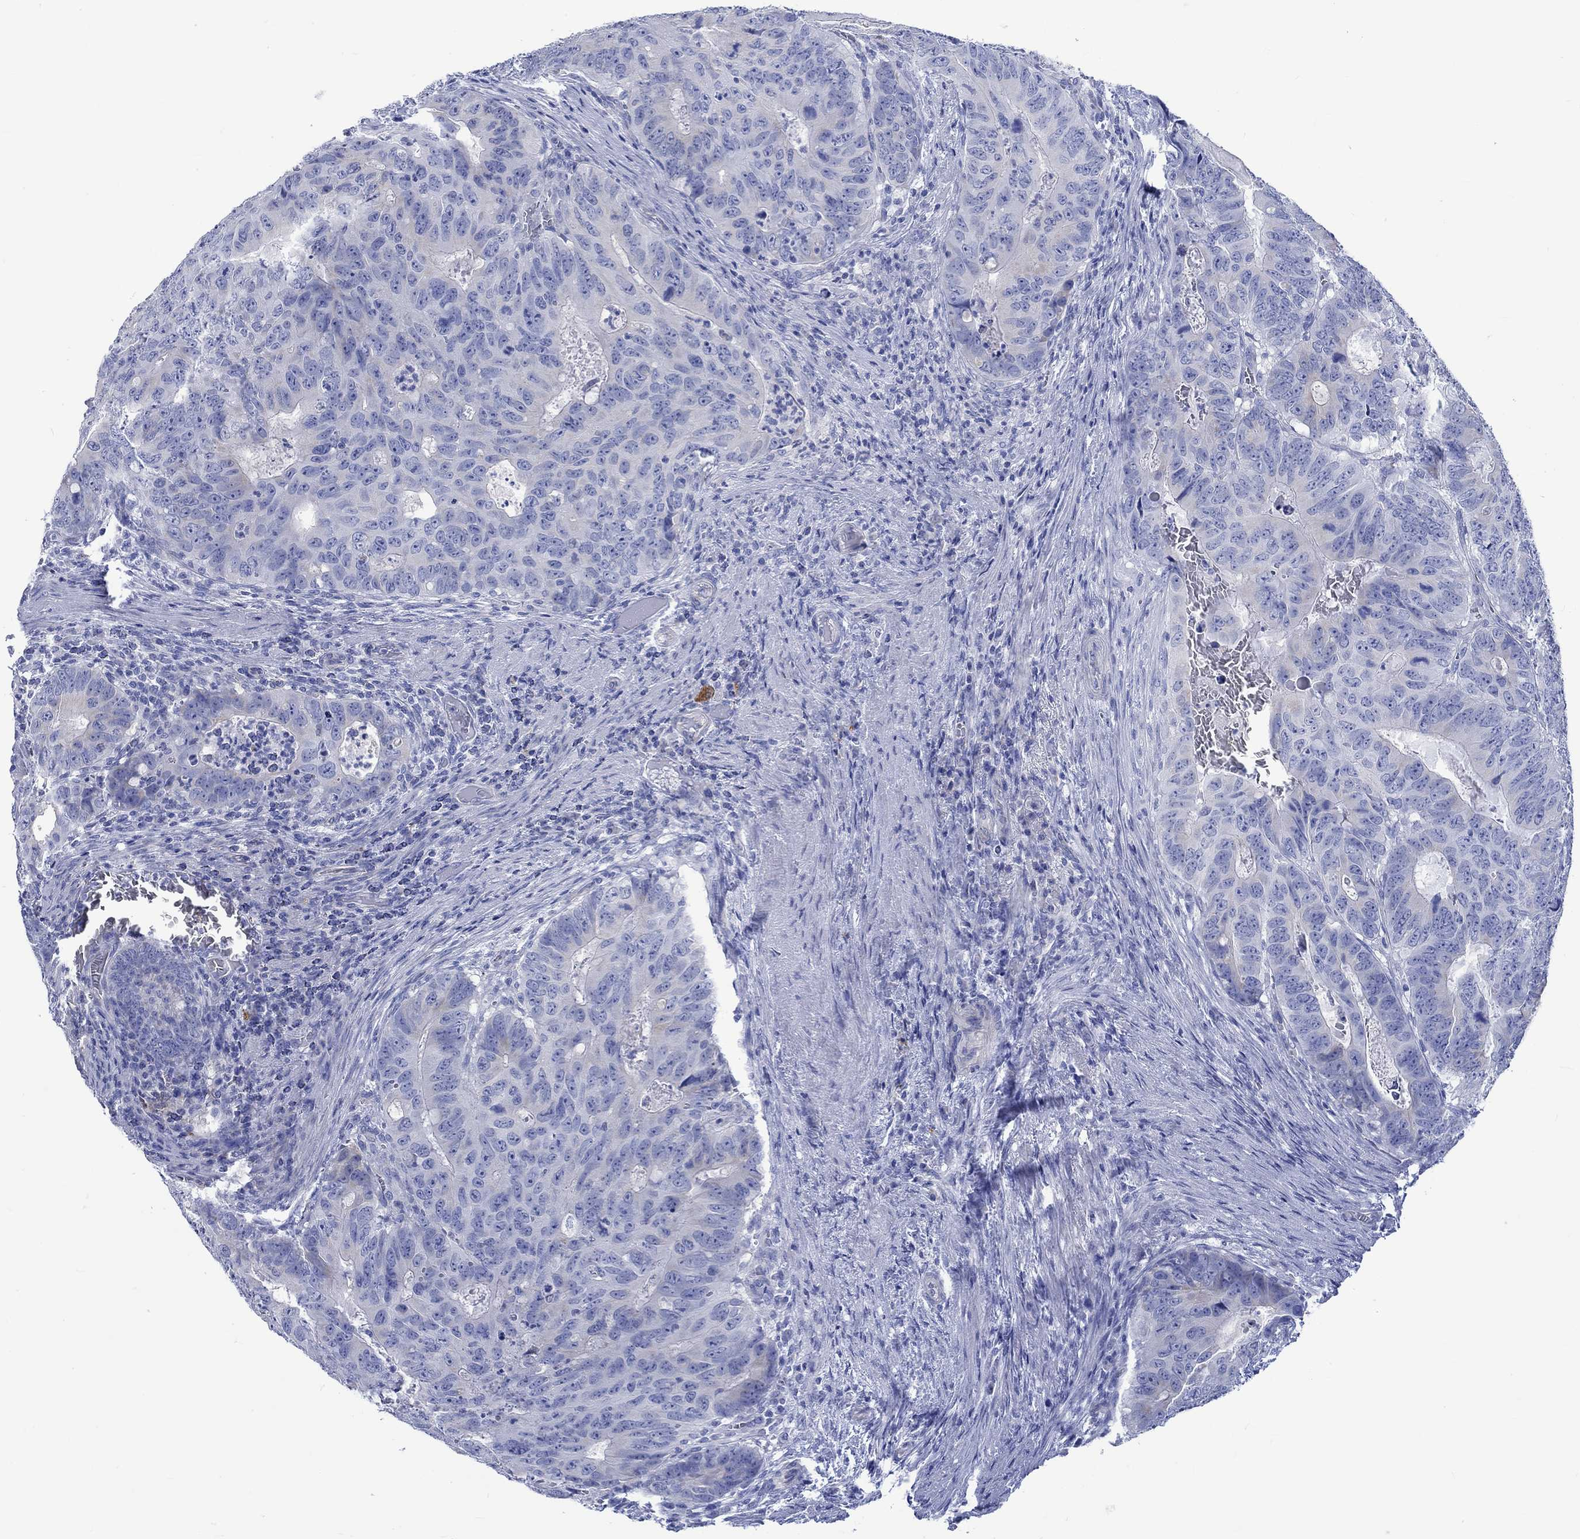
{"staining": {"intensity": "negative", "quantity": "none", "location": "none"}, "tissue": "colorectal cancer", "cell_type": "Tumor cells", "image_type": "cancer", "snomed": [{"axis": "morphology", "description": "Adenocarcinoma, NOS"}, {"axis": "topography", "description": "Colon"}], "caption": "Tumor cells show no significant protein expression in colorectal adenocarcinoma.", "gene": "CPLX2", "patient": {"sex": "male", "age": 79}}